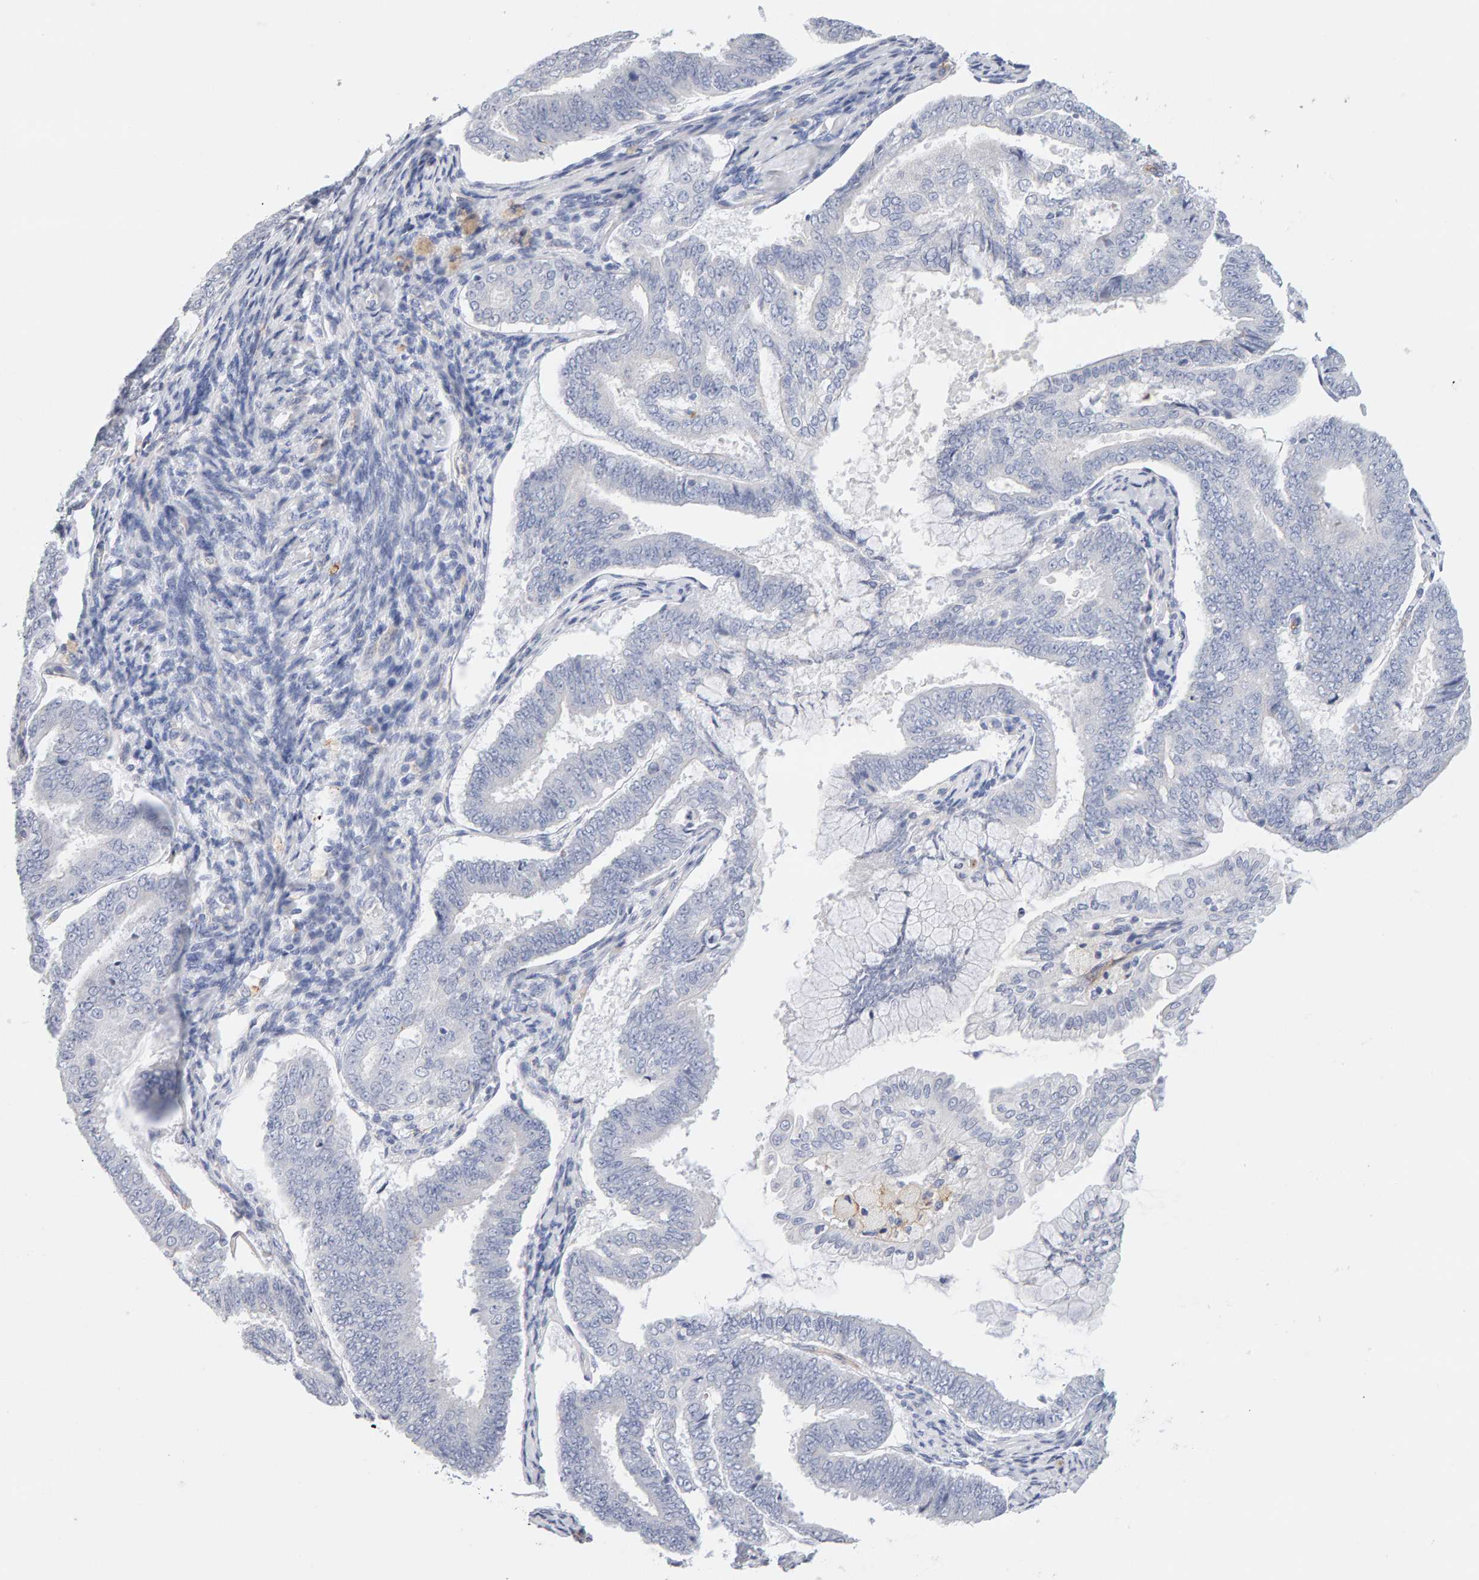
{"staining": {"intensity": "negative", "quantity": "none", "location": "none"}, "tissue": "endometrial cancer", "cell_type": "Tumor cells", "image_type": "cancer", "snomed": [{"axis": "morphology", "description": "Adenocarcinoma, NOS"}, {"axis": "topography", "description": "Endometrium"}], "caption": "Immunohistochemistry (IHC) micrograph of human endometrial cancer (adenocarcinoma) stained for a protein (brown), which demonstrates no staining in tumor cells. (Immunohistochemistry (IHC), brightfield microscopy, high magnification).", "gene": "METRNL", "patient": {"sex": "female", "age": 63}}